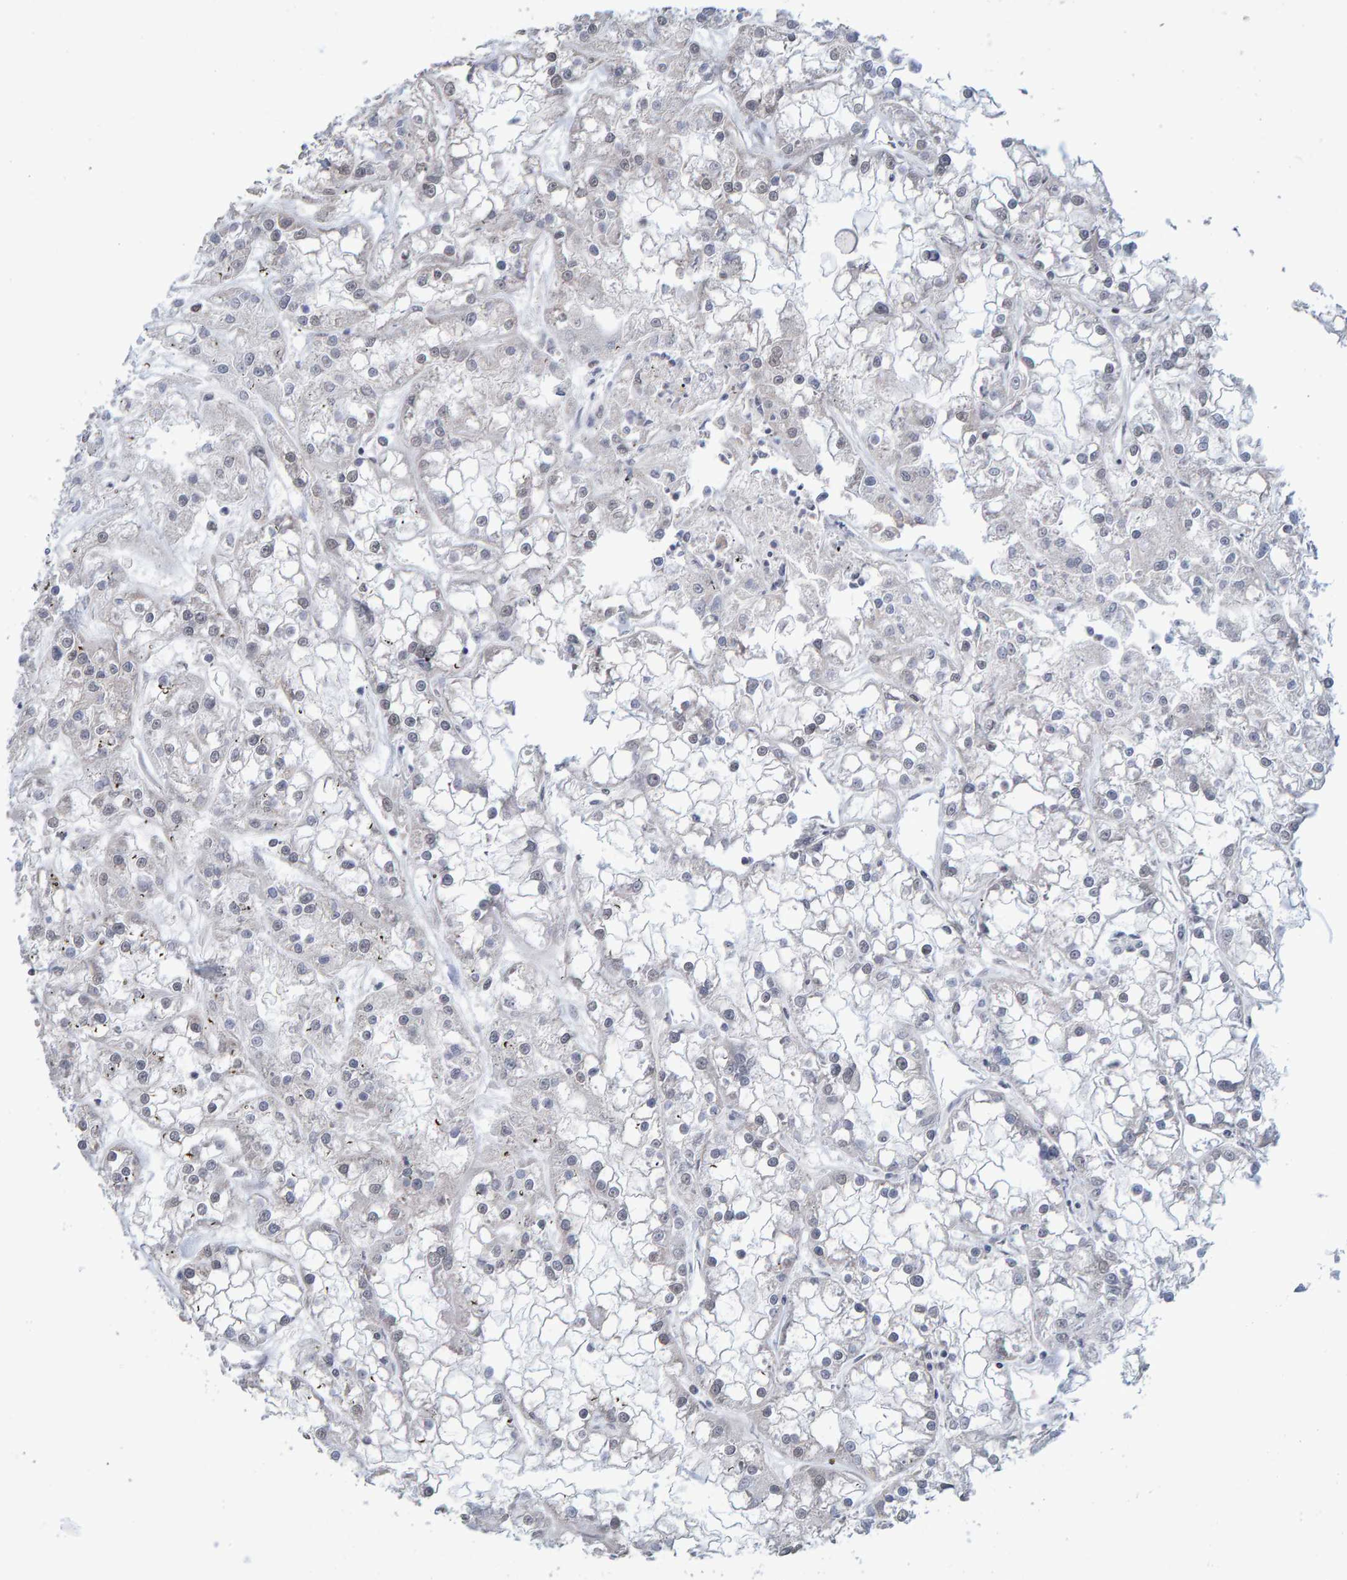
{"staining": {"intensity": "negative", "quantity": "none", "location": "none"}, "tissue": "renal cancer", "cell_type": "Tumor cells", "image_type": "cancer", "snomed": [{"axis": "morphology", "description": "Adenocarcinoma, NOS"}, {"axis": "topography", "description": "Kidney"}], "caption": "Immunohistochemical staining of renal cancer (adenocarcinoma) shows no significant staining in tumor cells. Nuclei are stained in blue.", "gene": "USP43", "patient": {"sex": "female", "age": 52}}